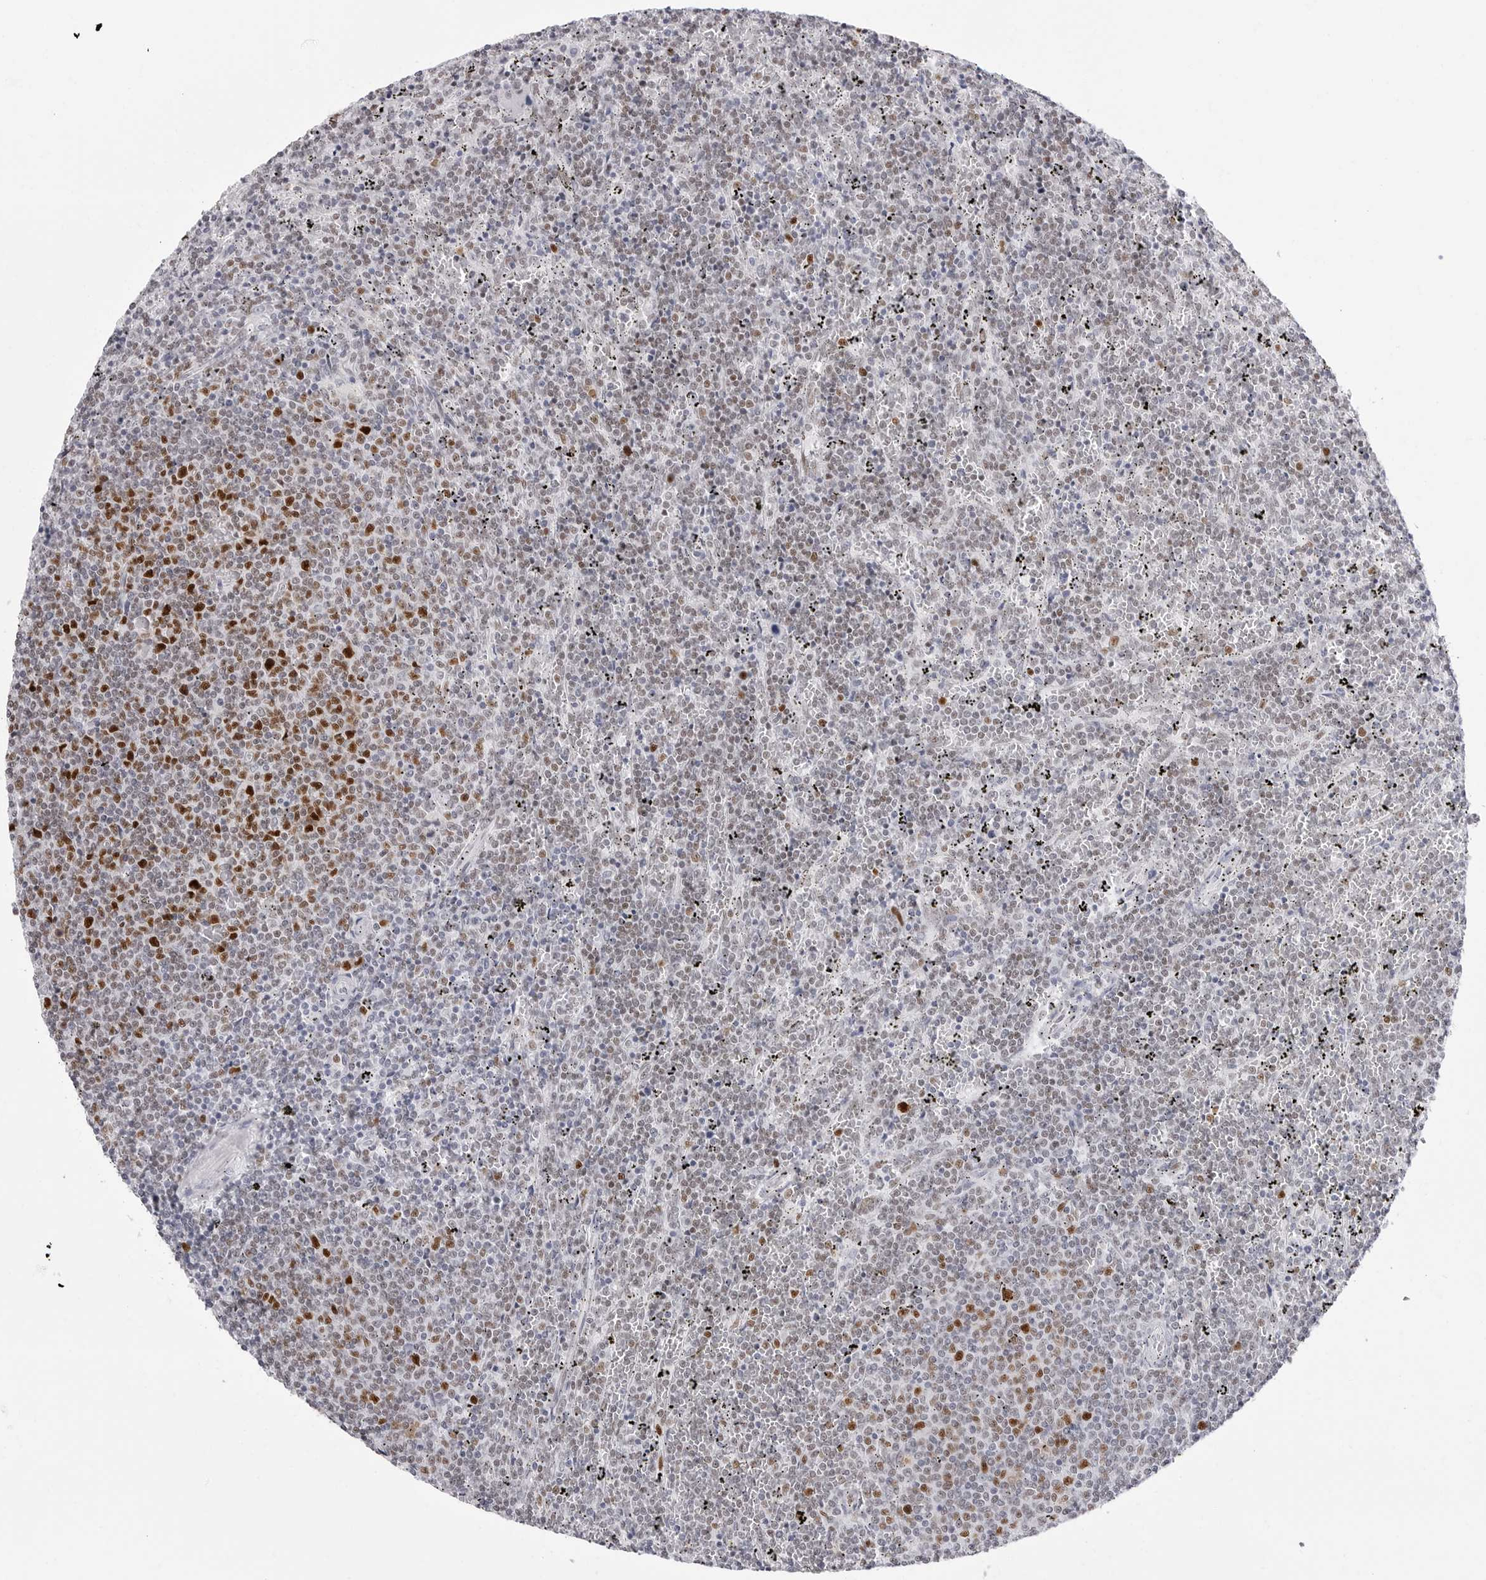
{"staining": {"intensity": "strong", "quantity": "25%-75%", "location": "nuclear"}, "tissue": "lymphoma", "cell_type": "Tumor cells", "image_type": "cancer", "snomed": [{"axis": "morphology", "description": "Malignant lymphoma, non-Hodgkin's type, Low grade"}, {"axis": "topography", "description": "Spleen"}], "caption": "The image demonstrates a brown stain indicating the presence of a protein in the nuclear of tumor cells in lymphoma.", "gene": "NASP", "patient": {"sex": "female", "age": 50}}